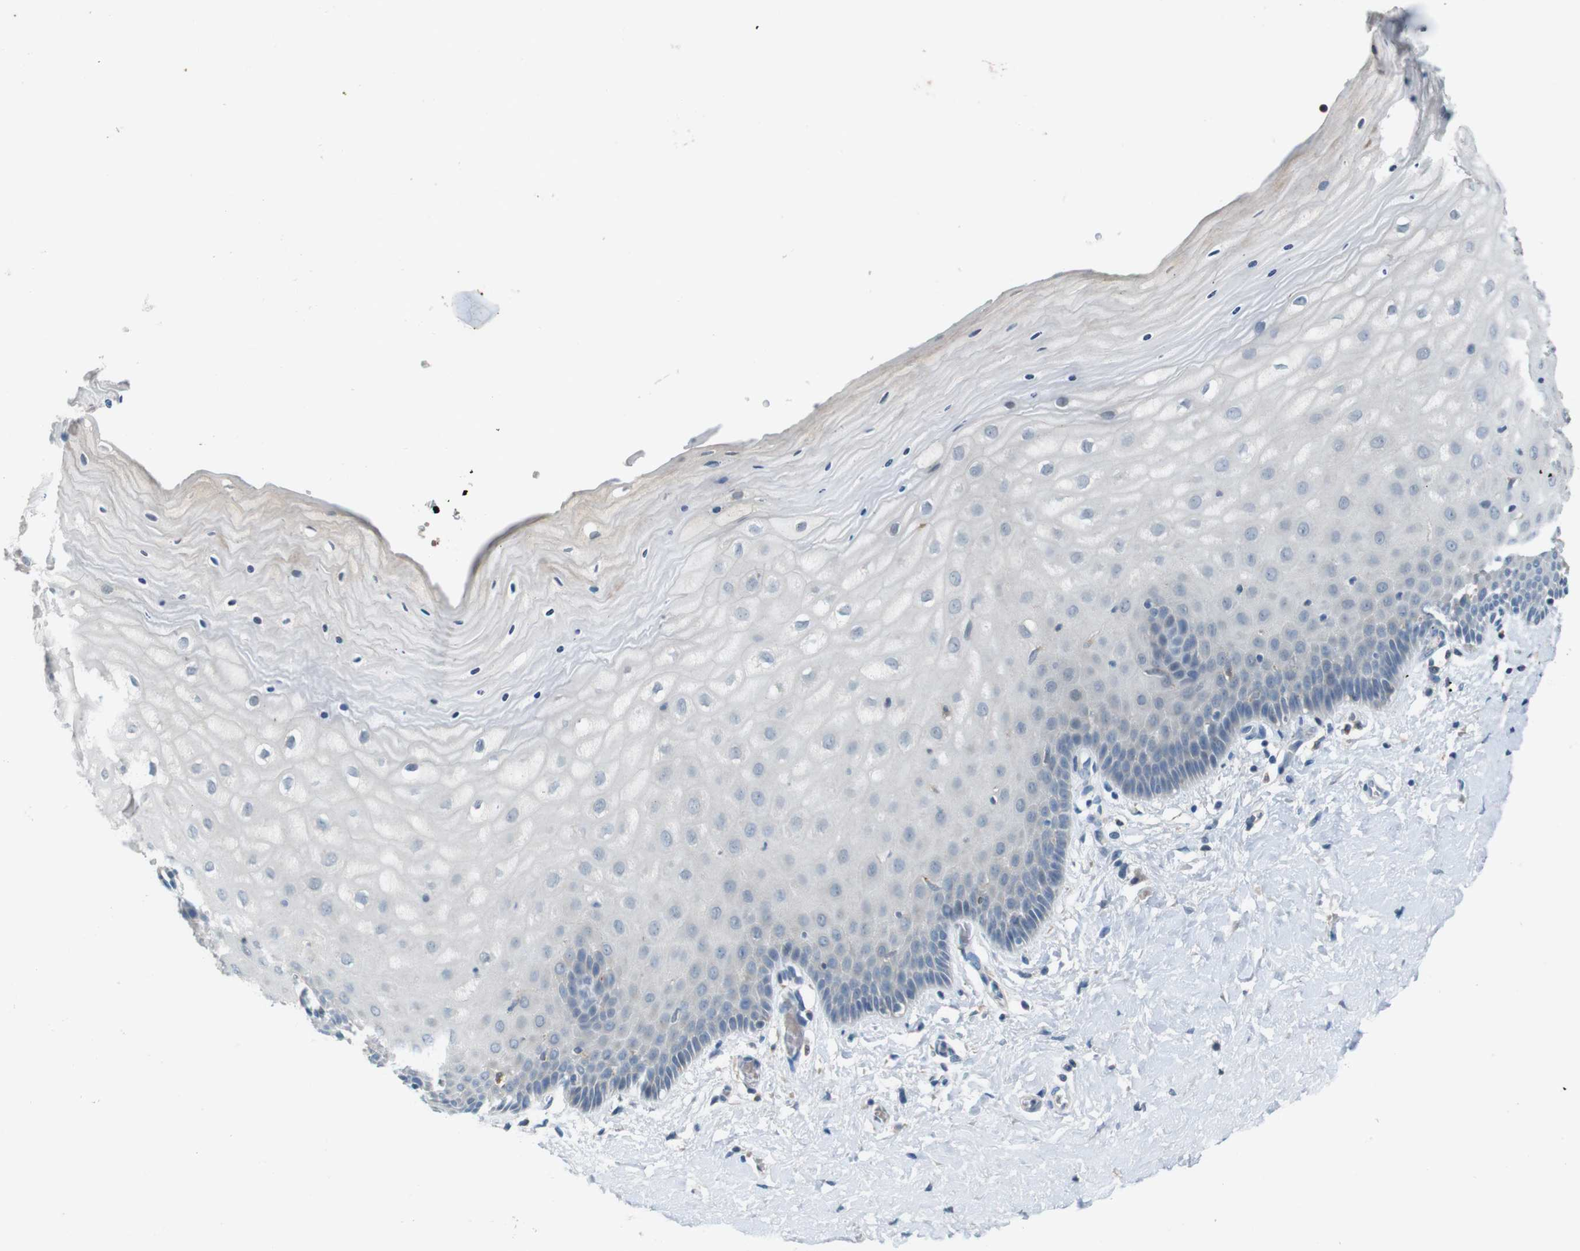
{"staining": {"intensity": "moderate", "quantity": "<25%", "location": "cytoplasmic/membranous"}, "tissue": "cervix", "cell_type": "Glandular cells", "image_type": "normal", "snomed": [{"axis": "morphology", "description": "Normal tissue, NOS"}, {"axis": "topography", "description": "Cervix"}], "caption": "Brown immunohistochemical staining in benign human cervix shows moderate cytoplasmic/membranous staining in about <25% of glandular cells.", "gene": "MOGAT3", "patient": {"sex": "female", "age": 55}}